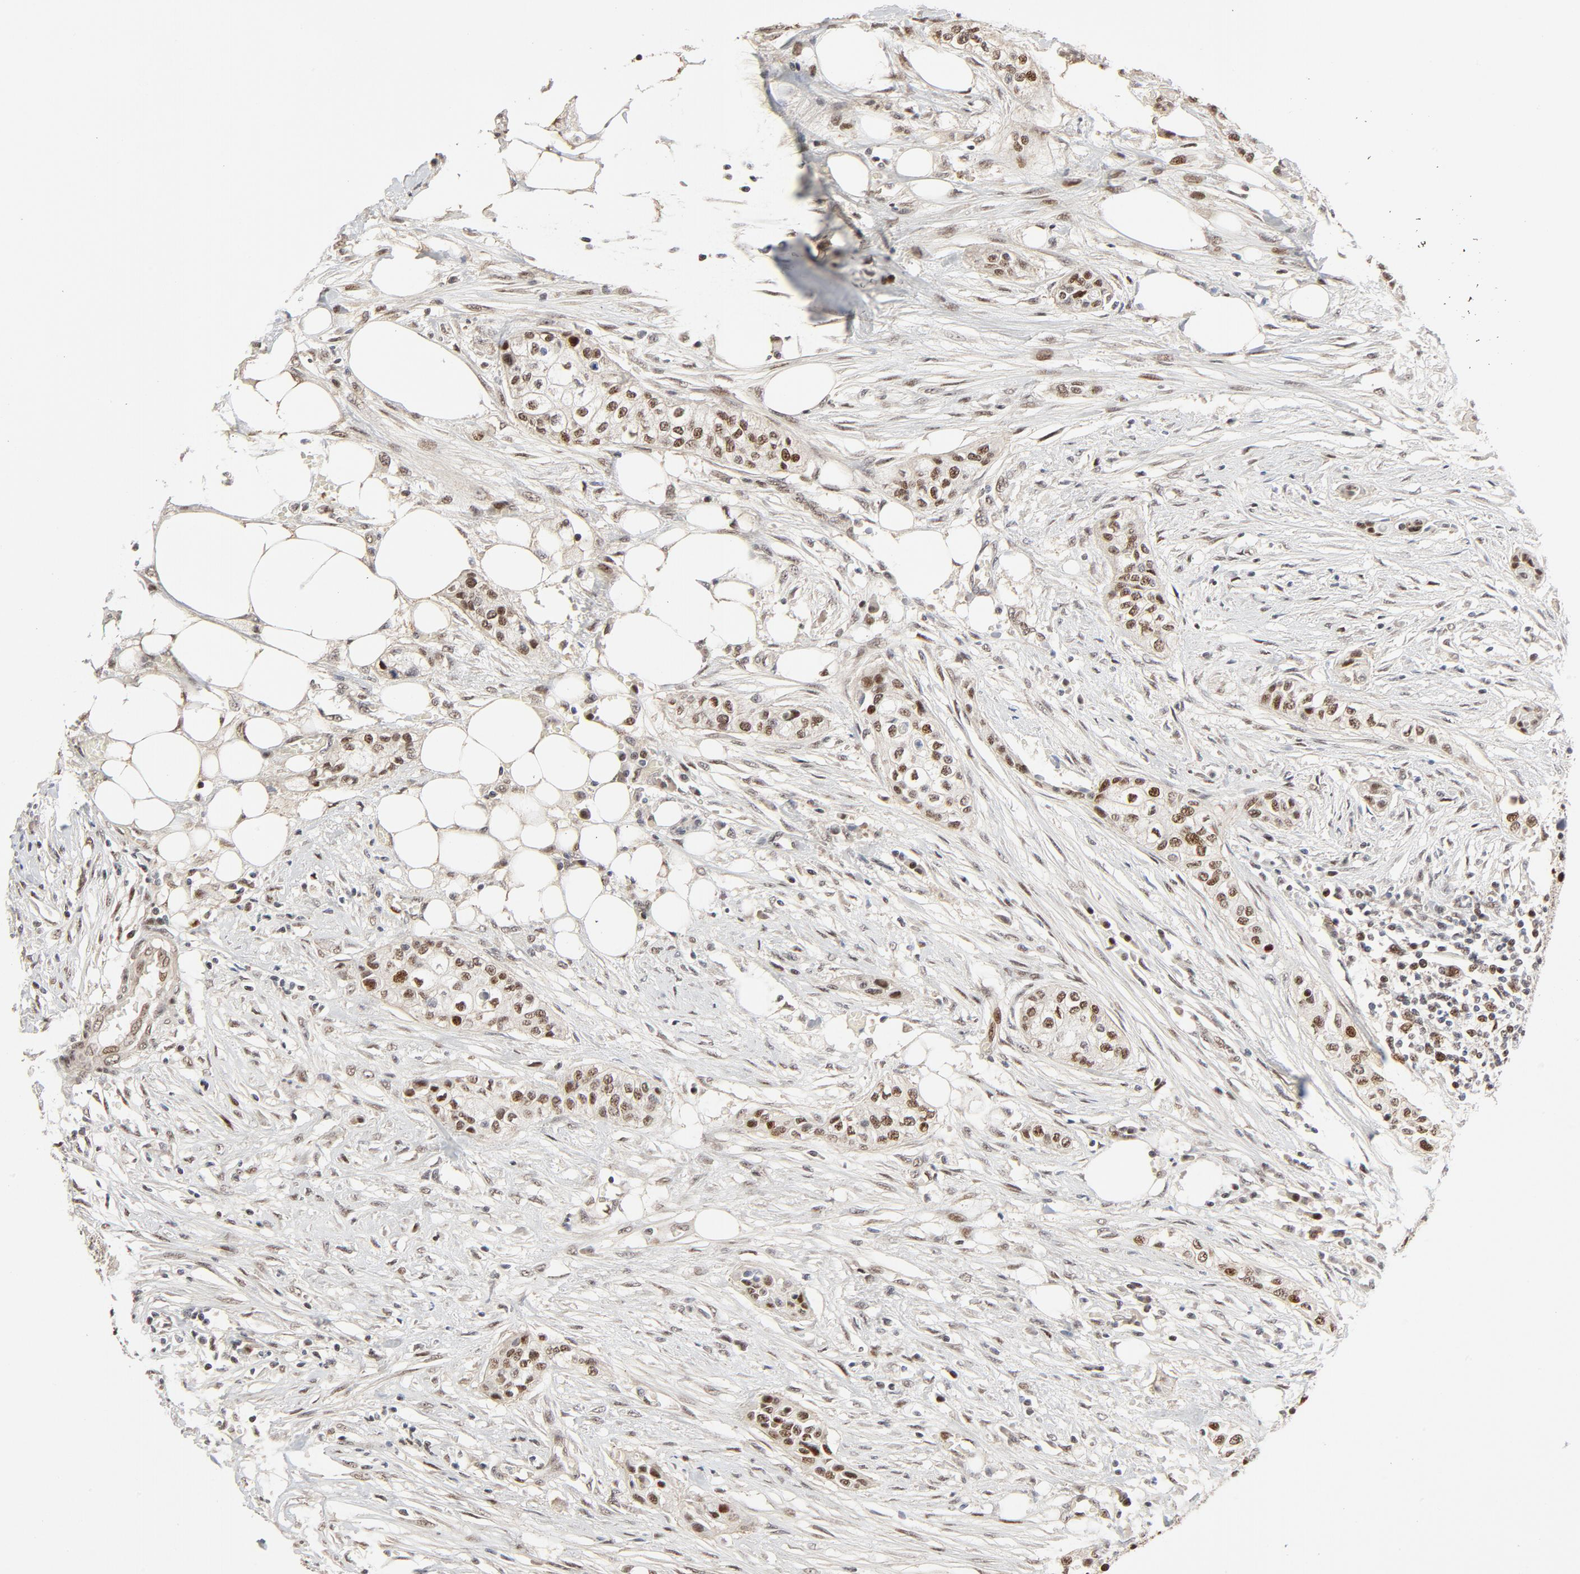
{"staining": {"intensity": "strong", "quantity": ">75%", "location": "nuclear"}, "tissue": "urothelial cancer", "cell_type": "Tumor cells", "image_type": "cancer", "snomed": [{"axis": "morphology", "description": "Urothelial carcinoma, High grade"}, {"axis": "topography", "description": "Urinary bladder"}], "caption": "Approximately >75% of tumor cells in urothelial carcinoma (high-grade) demonstrate strong nuclear protein expression as visualized by brown immunohistochemical staining.", "gene": "GTF2I", "patient": {"sex": "male", "age": 74}}